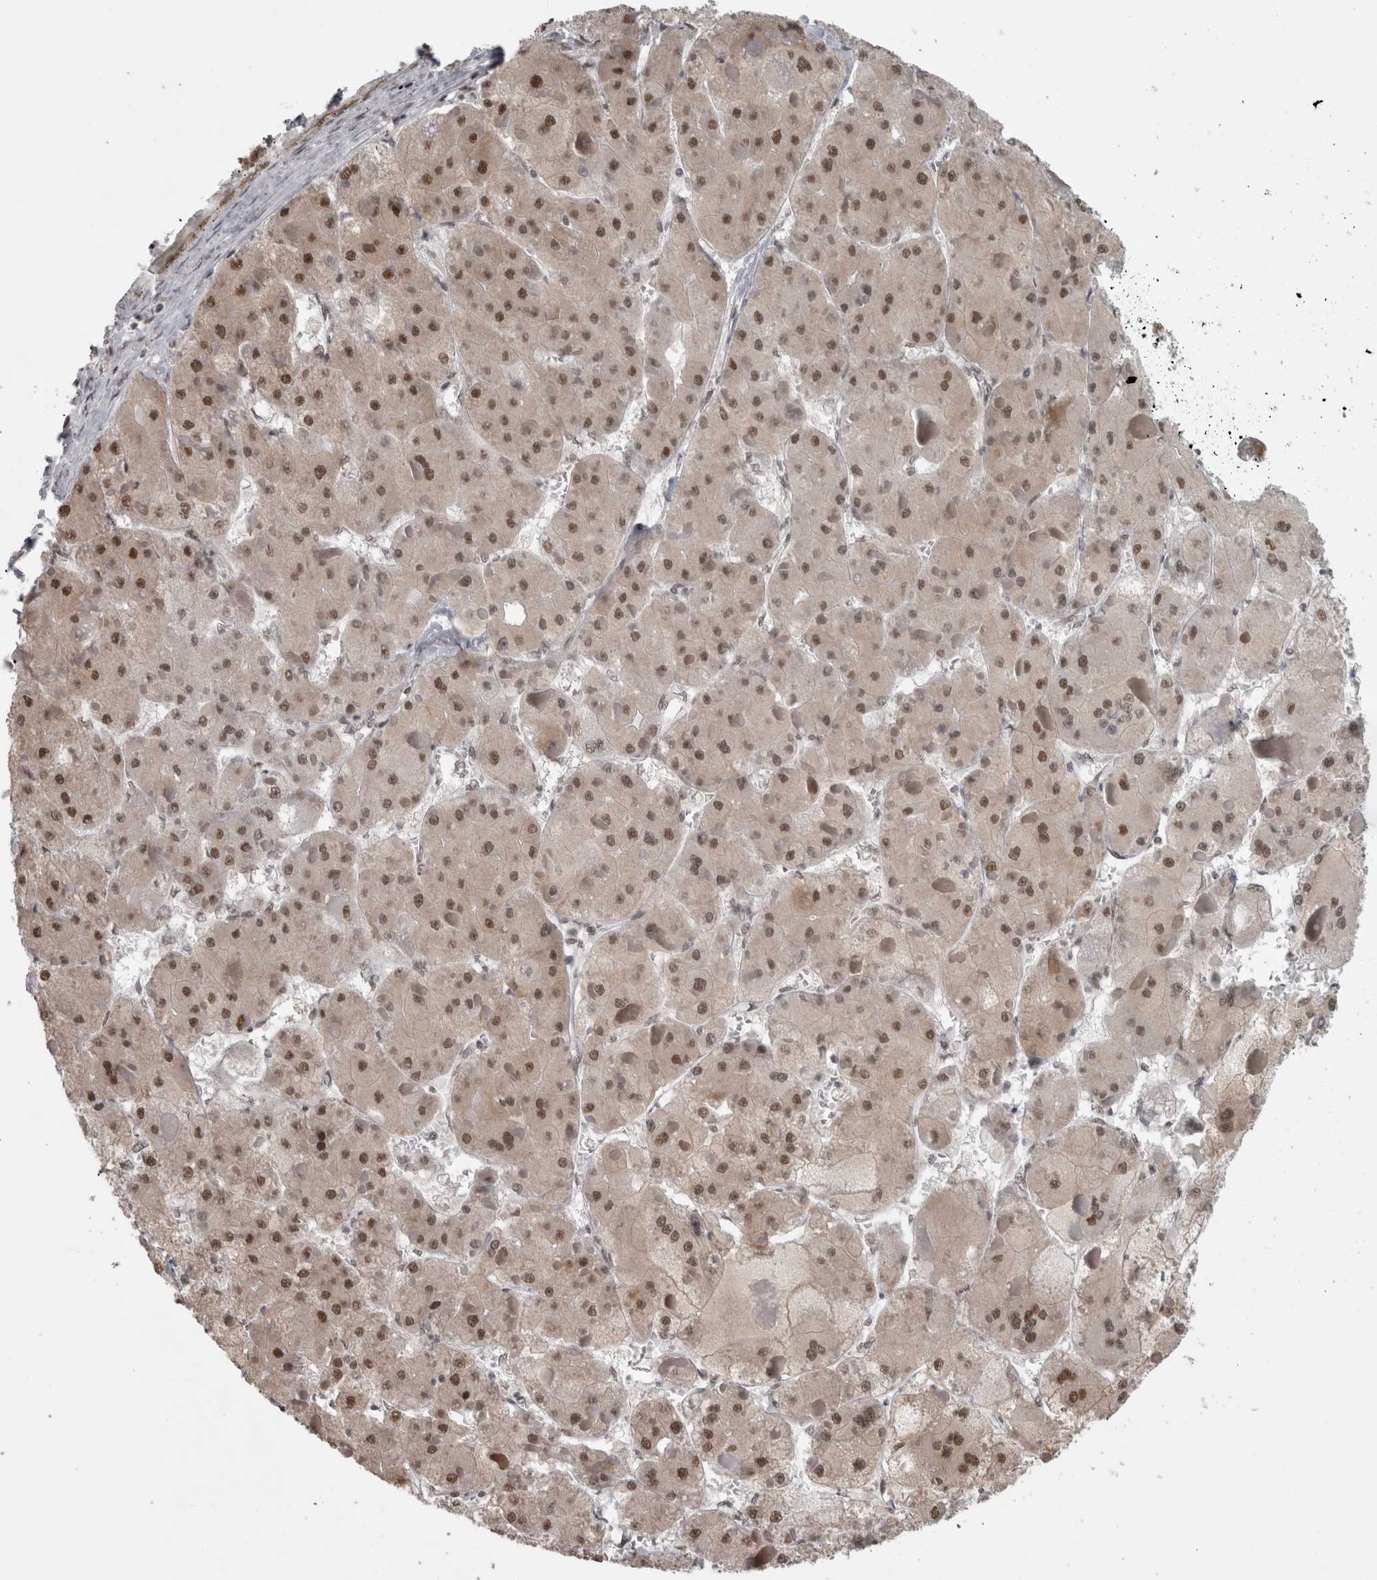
{"staining": {"intensity": "moderate", "quantity": ">75%", "location": "nuclear"}, "tissue": "liver cancer", "cell_type": "Tumor cells", "image_type": "cancer", "snomed": [{"axis": "morphology", "description": "Carcinoma, Hepatocellular, NOS"}, {"axis": "topography", "description": "Liver"}], "caption": "A micrograph showing moderate nuclear staining in about >75% of tumor cells in liver cancer (hepatocellular carcinoma), as visualized by brown immunohistochemical staining.", "gene": "MICU3", "patient": {"sex": "female", "age": 73}}